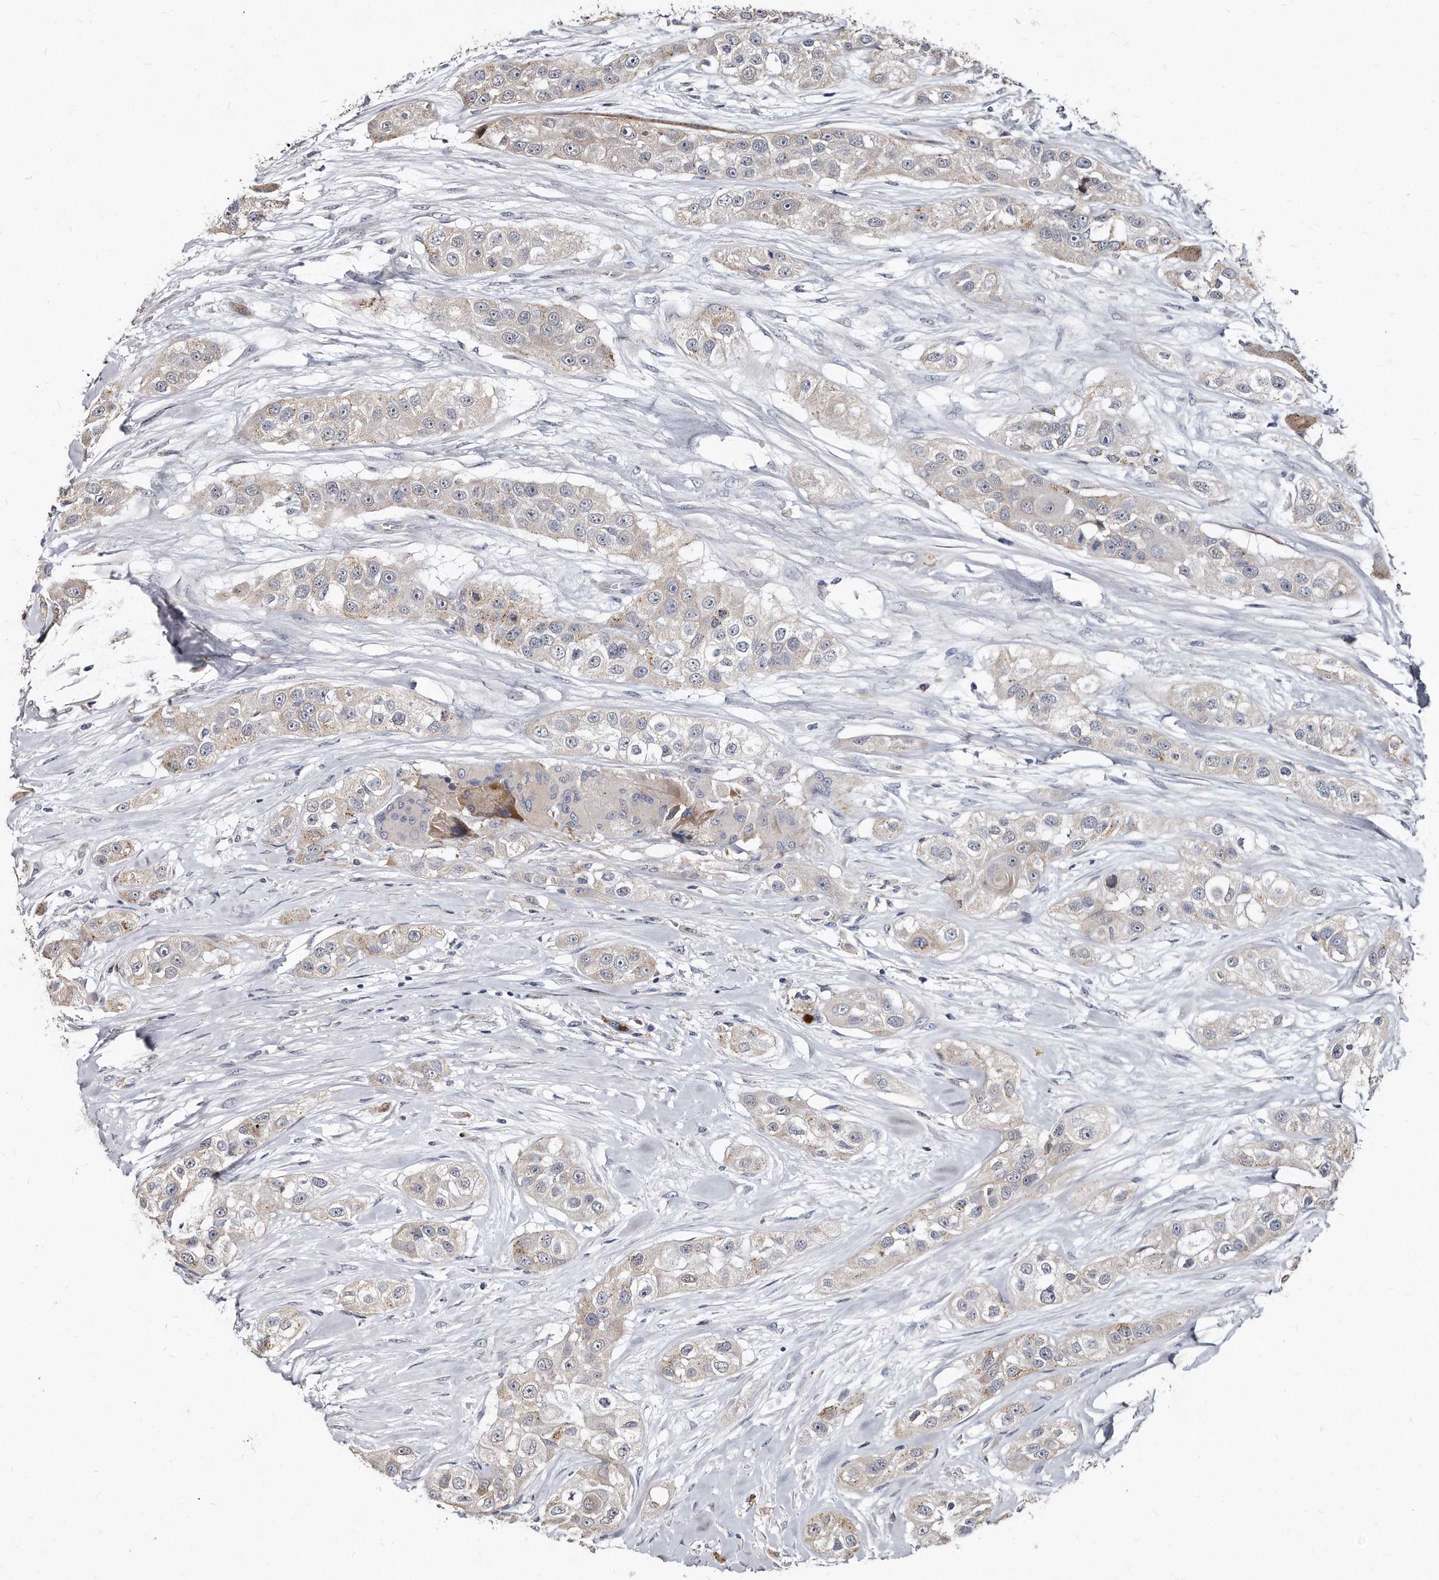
{"staining": {"intensity": "weak", "quantity": "<25%", "location": "cytoplasmic/membranous"}, "tissue": "head and neck cancer", "cell_type": "Tumor cells", "image_type": "cancer", "snomed": [{"axis": "morphology", "description": "Normal tissue, NOS"}, {"axis": "morphology", "description": "Squamous cell carcinoma, NOS"}, {"axis": "topography", "description": "Skeletal muscle"}, {"axis": "topography", "description": "Head-Neck"}], "caption": "High magnification brightfield microscopy of head and neck cancer stained with DAB (brown) and counterstained with hematoxylin (blue): tumor cells show no significant positivity.", "gene": "KLHDC3", "patient": {"sex": "male", "age": 51}}